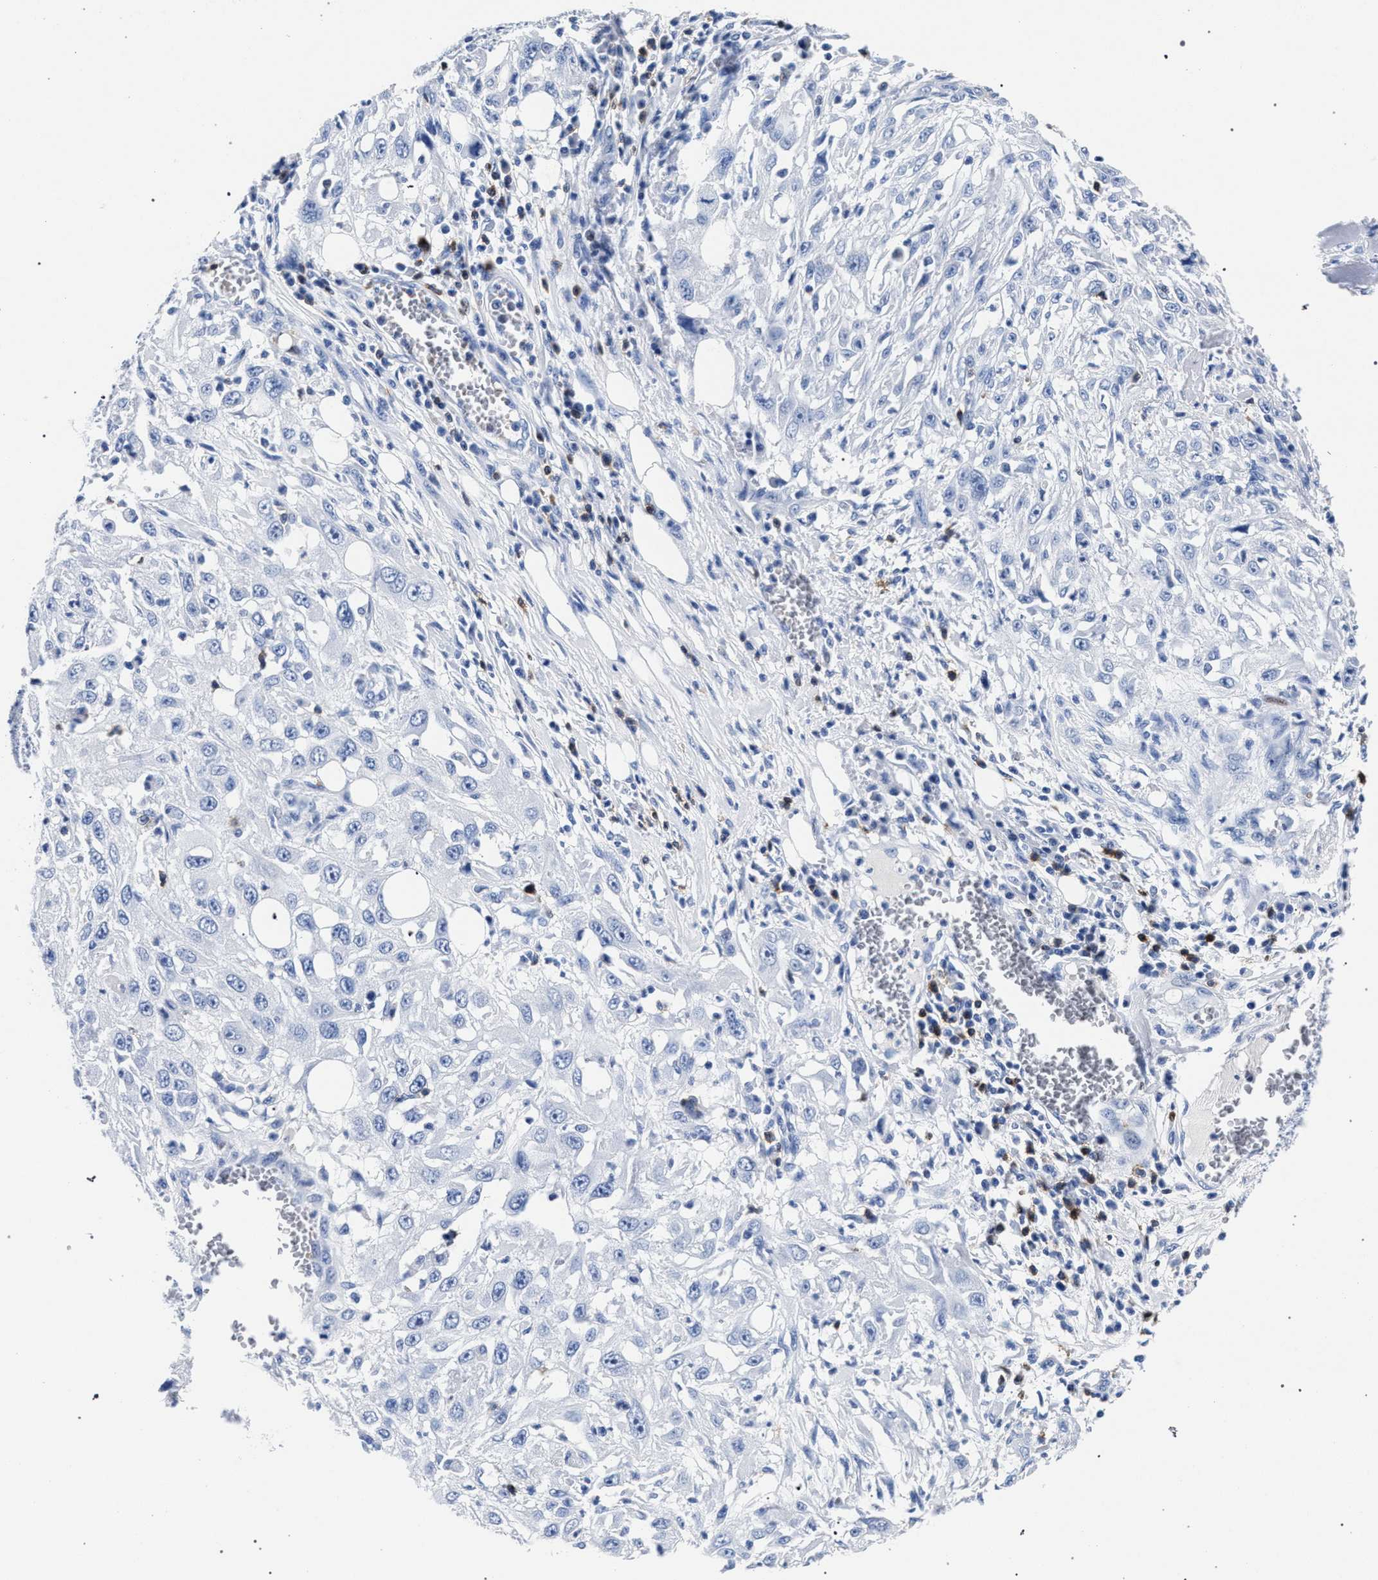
{"staining": {"intensity": "negative", "quantity": "none", "location": "none"}, "tissue": "skin cancer", "cell_type": "Tumor cells", "image_type": "cancer", "snomed": [{"axis": "morphology", "description": "Squamous cell carcinoma, NOS"}, {"axis": "topography", "description": "Skin"}], "caption": "DAB (3,3'-diaminobenzidine) immunohistochemical staining of skin squamous cell carcinoma reveals no significant staining in tumor cells.", "gene": "KLRK1", "patient": {"sex": "male", "age": 75}}